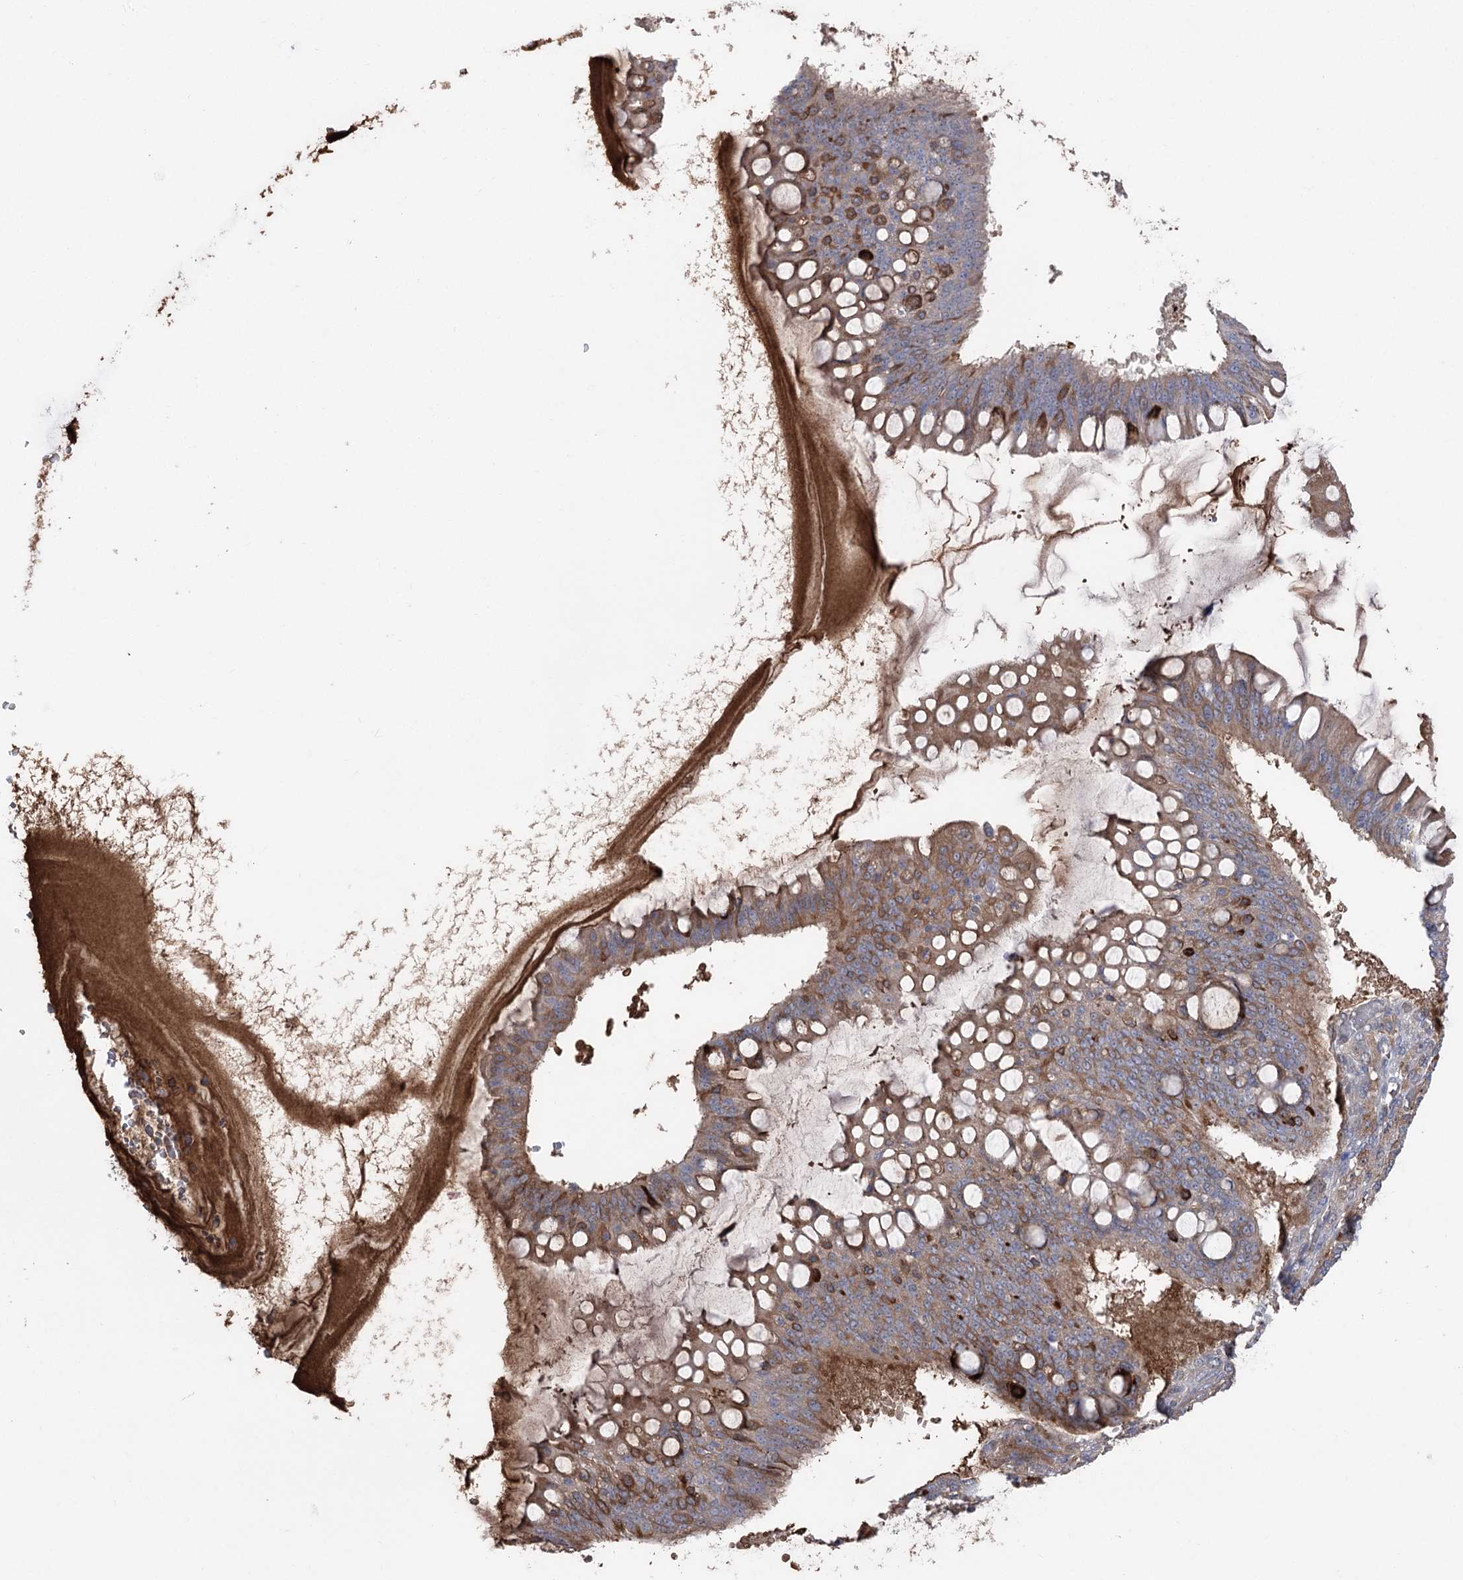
{"staining": {"intensity": "moderate", "quantity": ">75%", "location": "cytoplasmic/membranous"}, "tissue": "ovarian cancer", "cell_type": "Tumor cells", "image_type": "cancer", "snomed": [{"axis": "morphology", "description": "Cystadenocarcinoma, mucinous, NOS"}, {"axis": "topography", "description": "Ovary"}], "caption": "This image displays immunohistochemistry (IHC) staining of ovarian cancer, with medium moderate cytoplasmic/membranous expression in about >75% of tumor cells.", "gene": "OTUD1", "patient": {"sex": "female", "age": 73}}